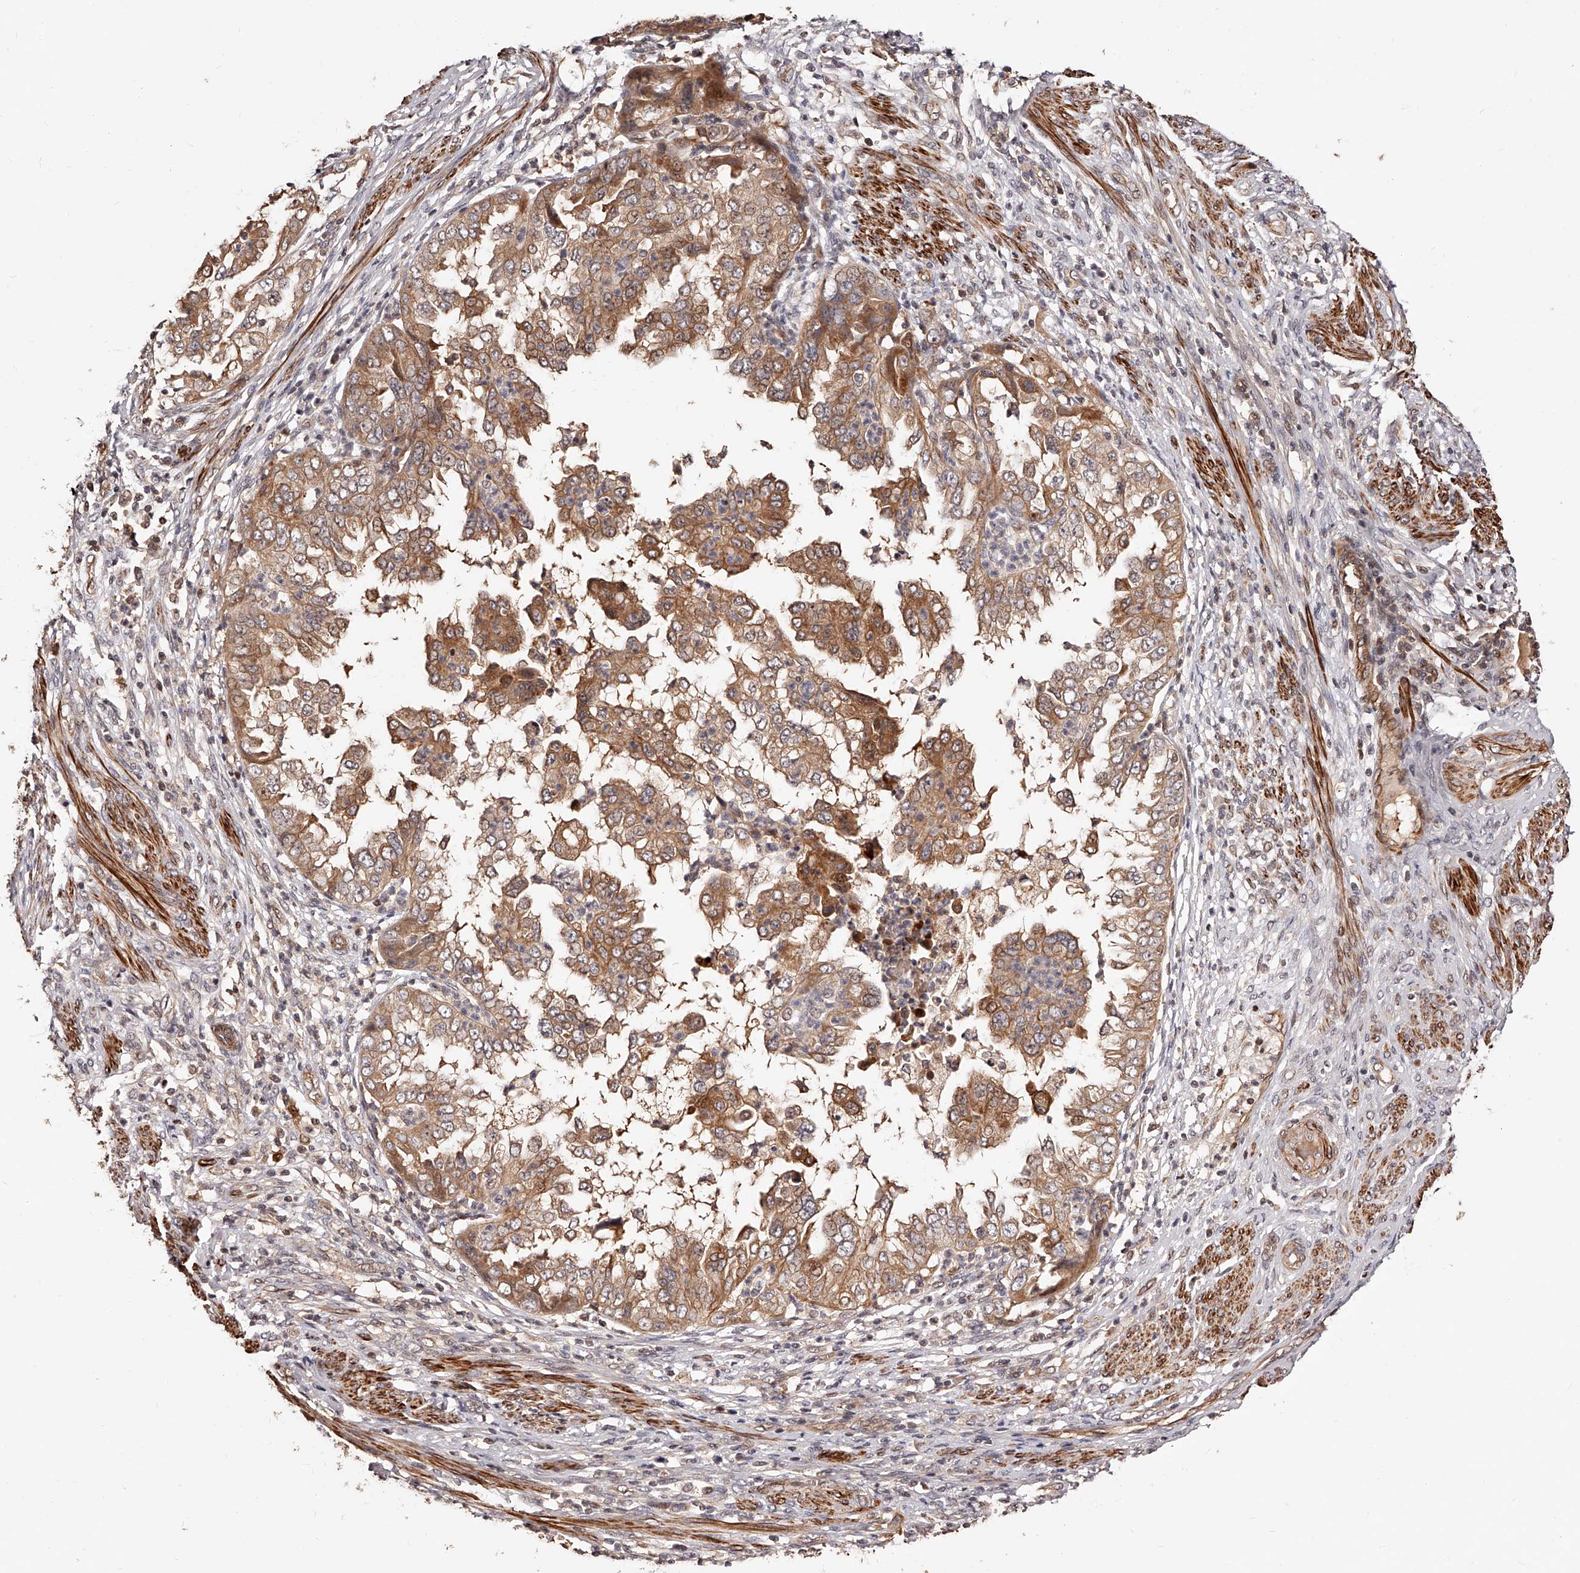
{"staining": {"intensity": "moderate", "quantity": ">75%", "location": "cytoplasmic/membranous"}, "tissue": "endometrial cancer", "cell_type": "Tumor cells", "image_type": "cancer", "snomed": [{"axis": "morphology", "description": "Adenocarcinoma, NOS"}, {"axis": "topography", "description": "Endometrium"}], "caption": "About >75% of tumor cells in adenocarcinoma (endometrial) exhibit moderate cytoplasmic/membranous protein positivity as visualized by brown immunohistochemical staining.", "gene": "CUL7", "patient": {"sex": "female", "age": 85}}